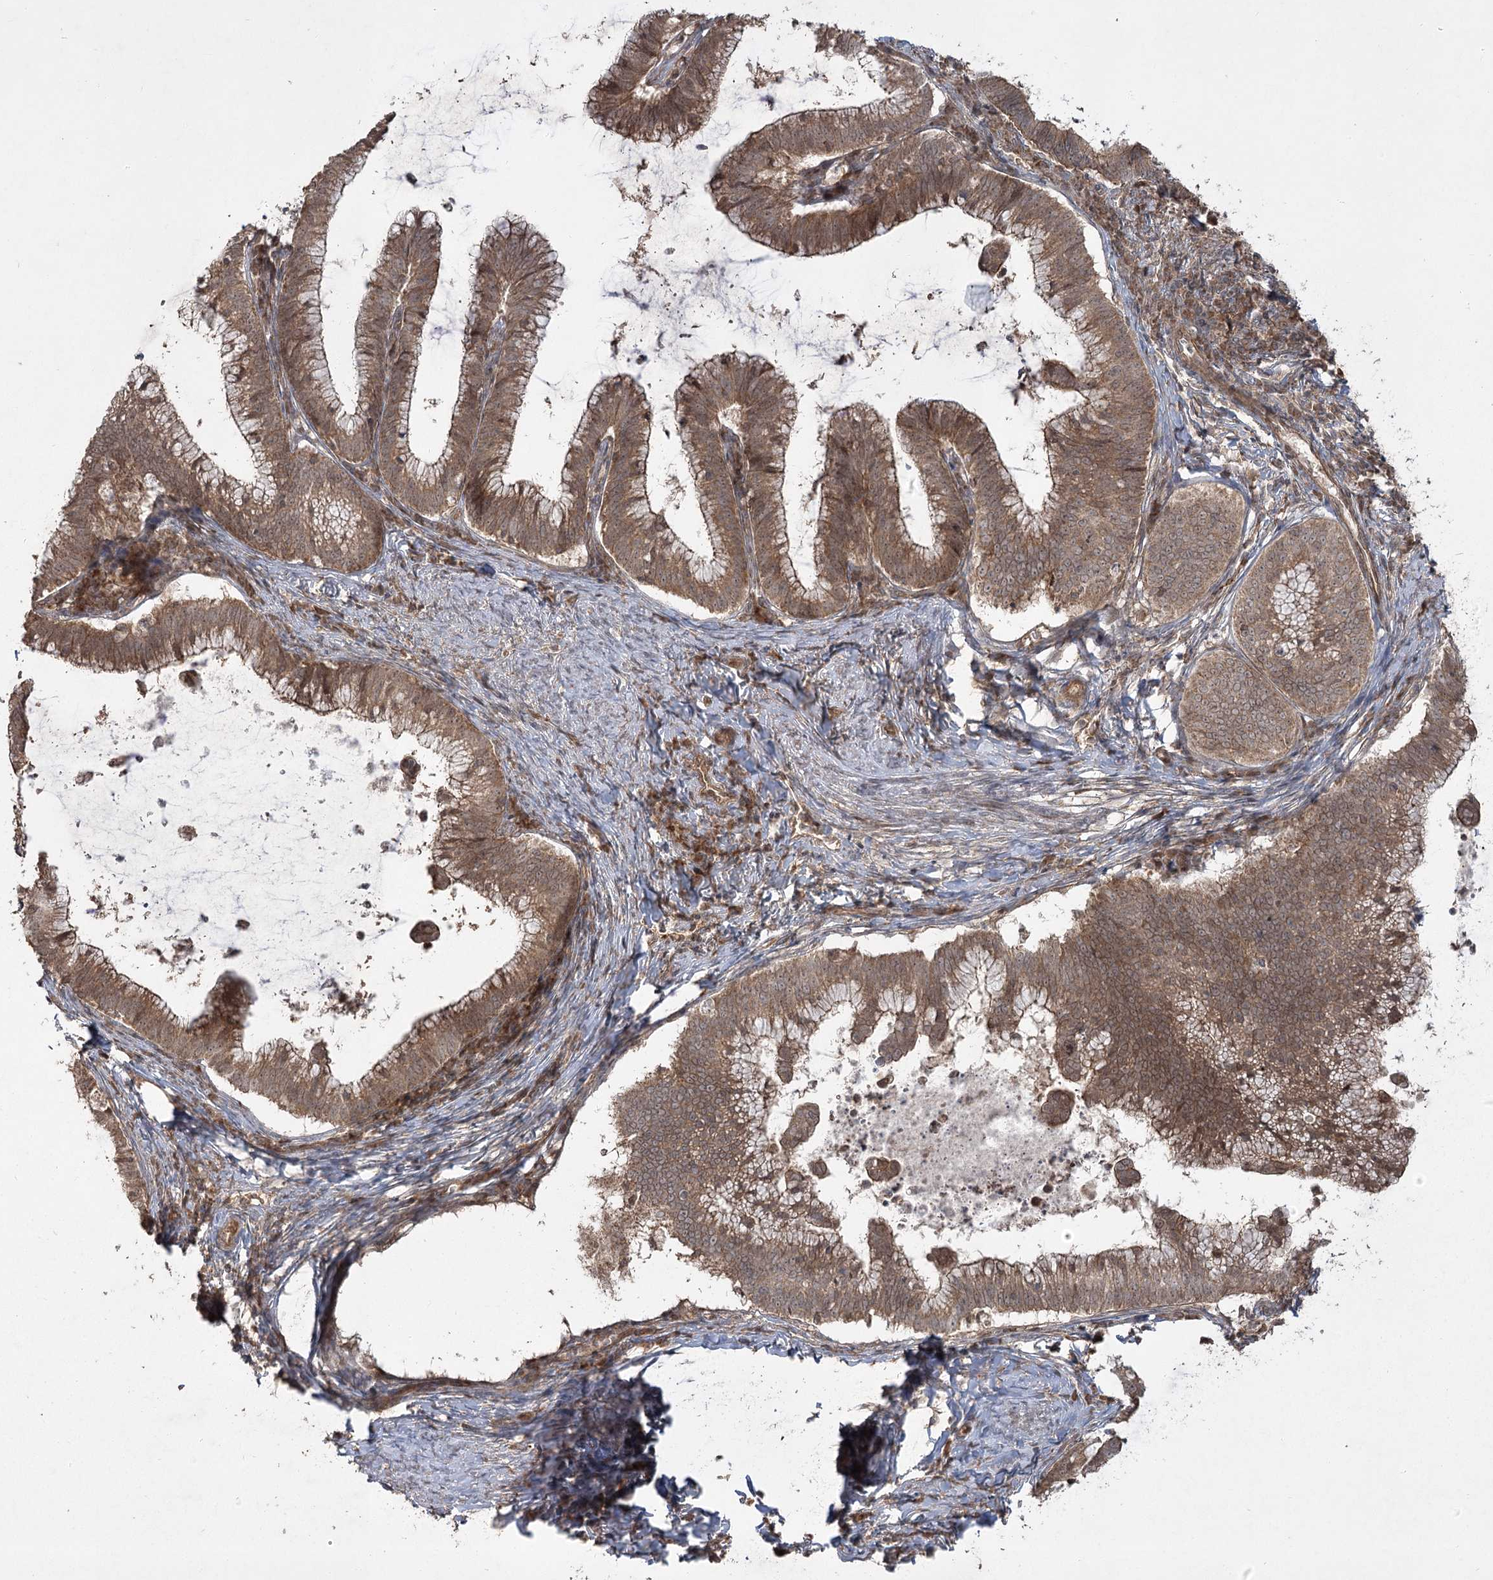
{"staining": {"intensity": "moderate", "quantity": ">75%", "location": "cytoplasmic/membranous"}, "tissue": "cervical cancer", "cell_type": "Tumor cells", "image_type": "cancer", "snomed": [{"axis": "morphology", "description": "Adenocarcinoma, NOS"}, {"axis": "topography", "description": "Cervix"}], "caption": "Immunohistochemical staining of cervical adenocarcinoma demonstrates medium levels of moderate cytoplasmic/membranous protein expression in approximately >75% of tumor cells.", "gene": "CPLANE1", "patient": {"sex": "female", "age": 36}}